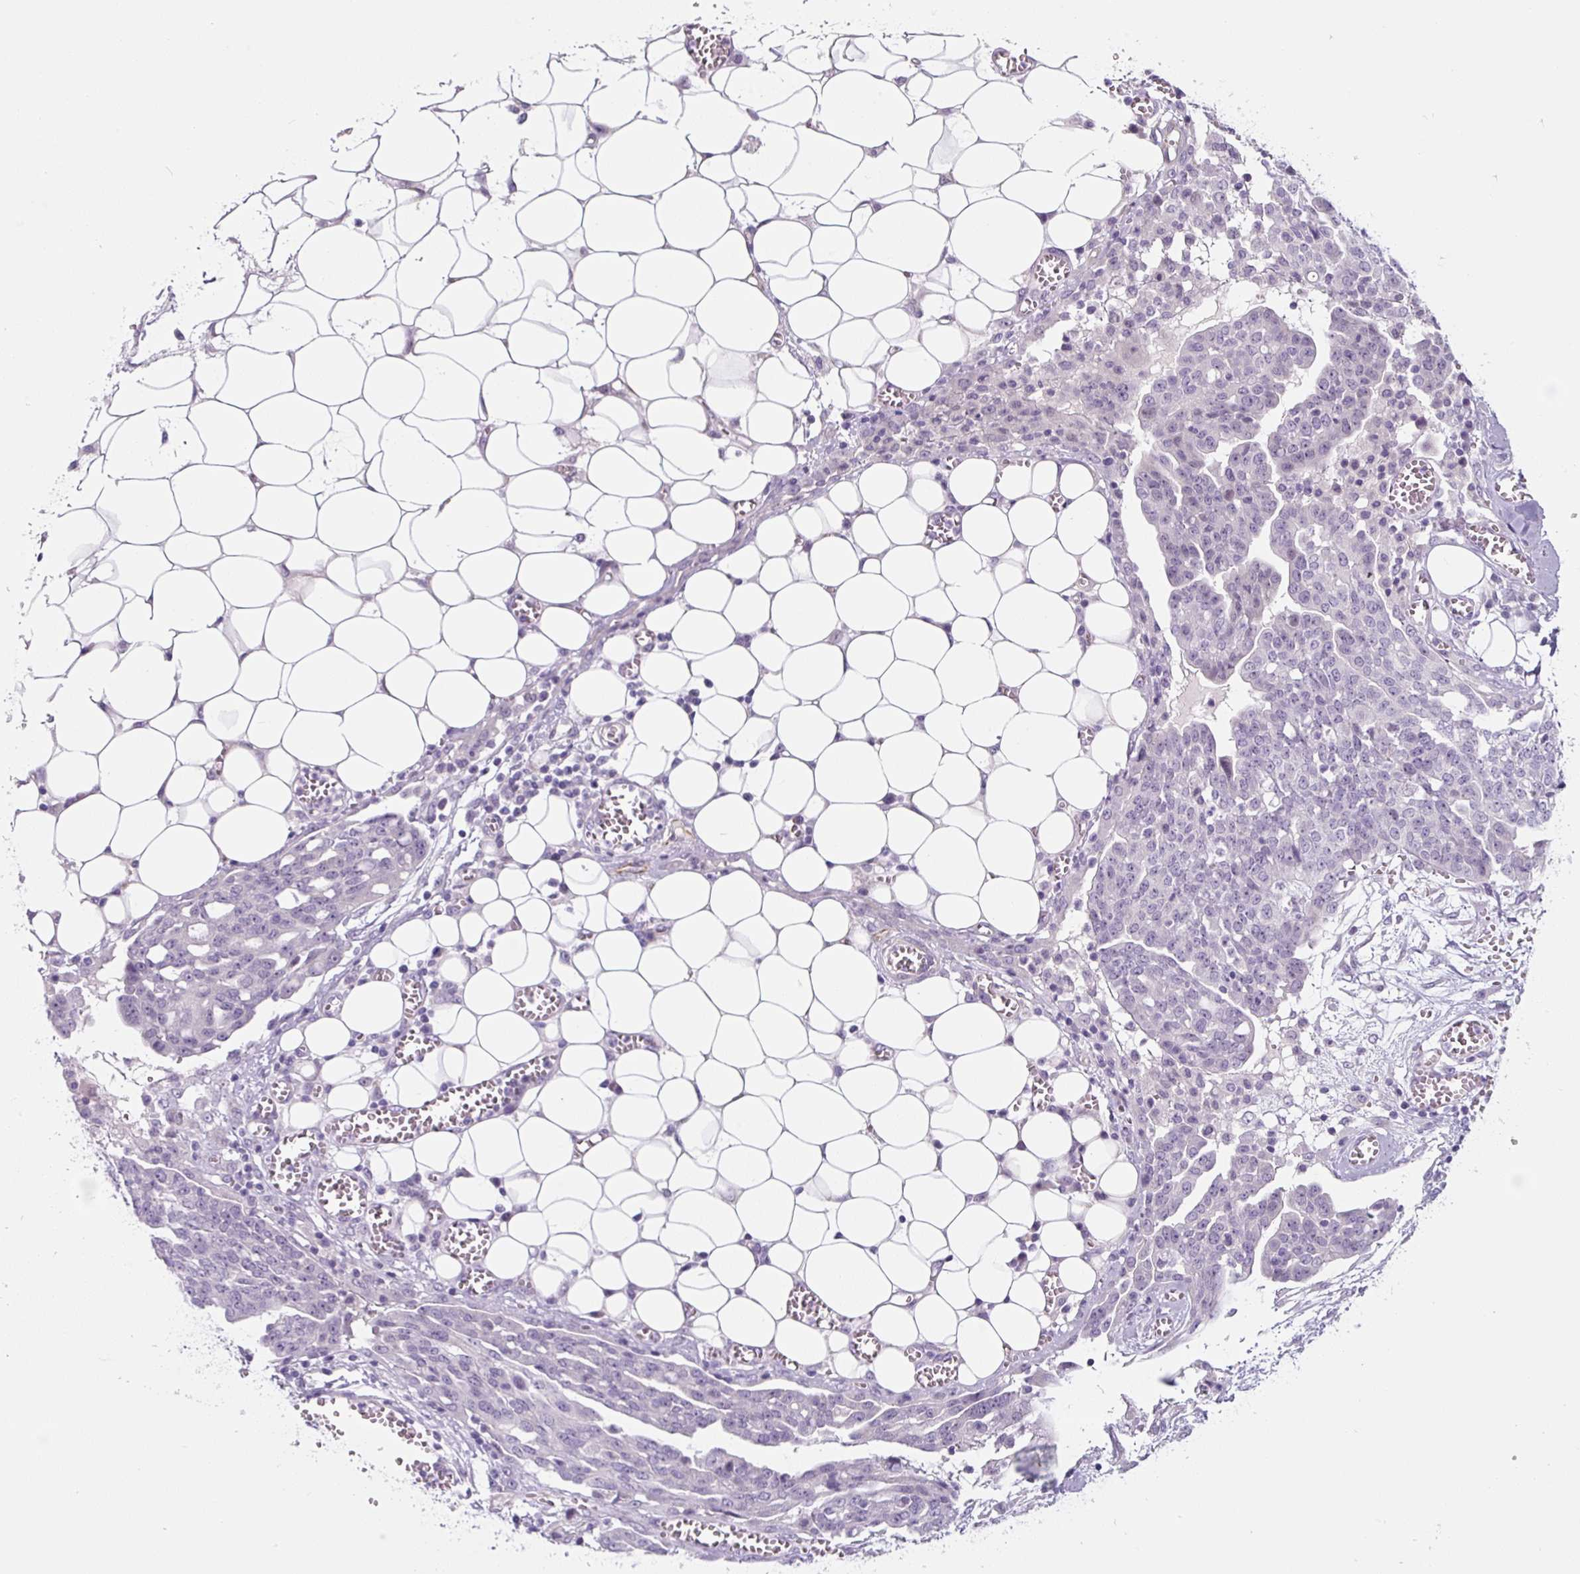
{"staining": {"intensity": "negative", "quantity": "none", "location": "none"}, "tissue": "ovarian cancer", "cell_type": "Tumor cells", "image_type": "cancer", "snomed": [{"axis": "morphology", "description": "Cystadenocarcinoma, serous, NOS"}, {"axis": "topography", "description": "Soft tissue"}, {"axis": "topography", "description": "Ovary"}], "caption": "Immunohistochemistry photomicrograph of neoplastic tissue: serous cystadenocarcinoma (ovarian) stained with DAB demonstrates no significant protein staining in tumor cells.", "gene": "CCL25", "patient": {"sex": "female", "age": 57}}